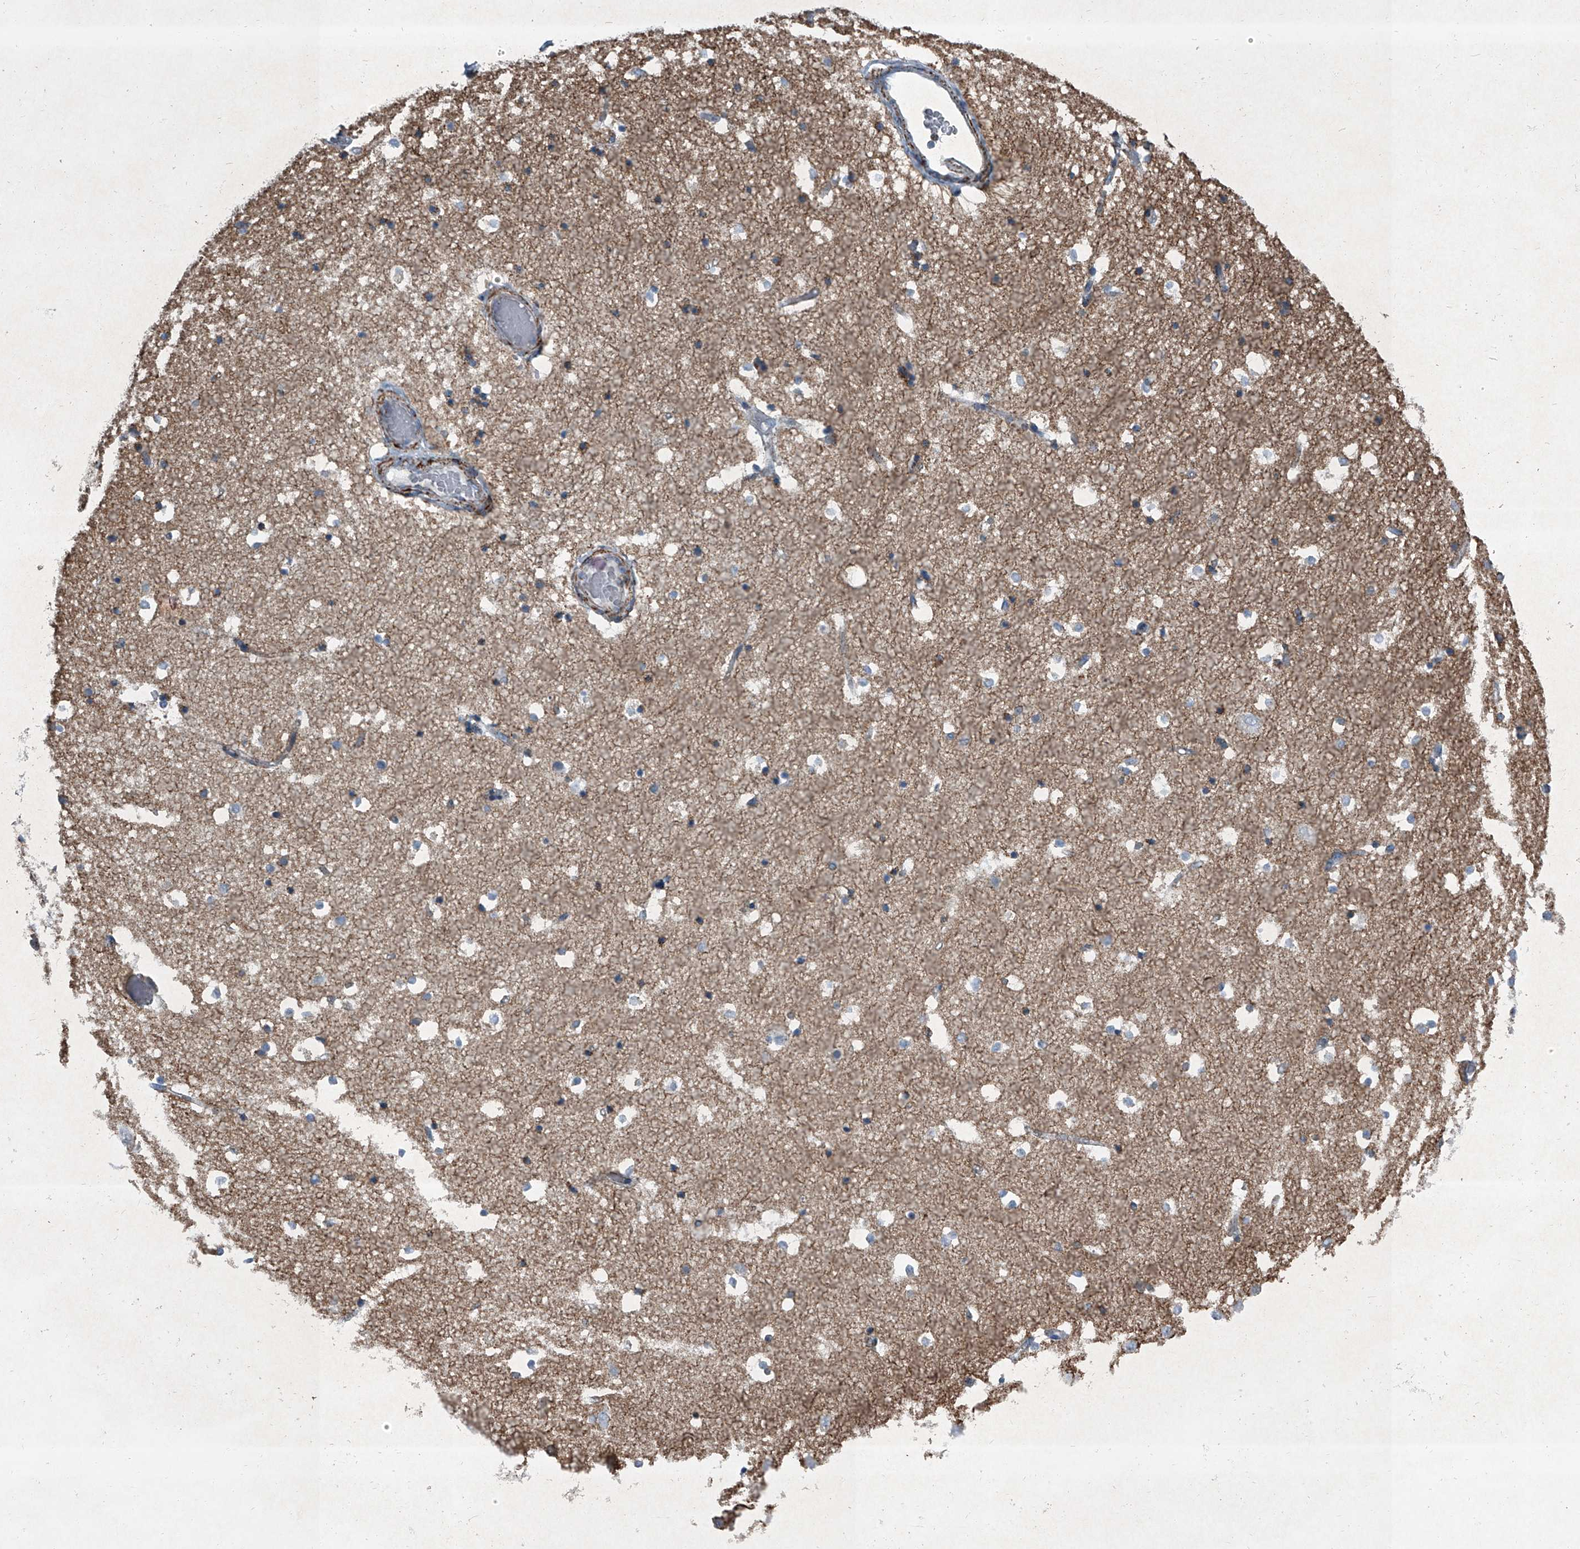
{"staining": {"intensity": "moderate", "quantity": "<25%", "location": "cytoplasmic/membranous"}, "tissue": "hippocampus", "cell_type": "Glial cells", "image_type": "normal", "snomed": [{"axis": "morphology", "description": "Normal tissue, NOS"}, {"axis": "topography", "description": "Hippocampus"}], "caption": "Unremarkable hippocampus displays moderate cytoplasmic/membranous staining in approximately <25% of glial cells.", "gene": "CHRNA7", "patient": {"sex": "female", "age": 52}}